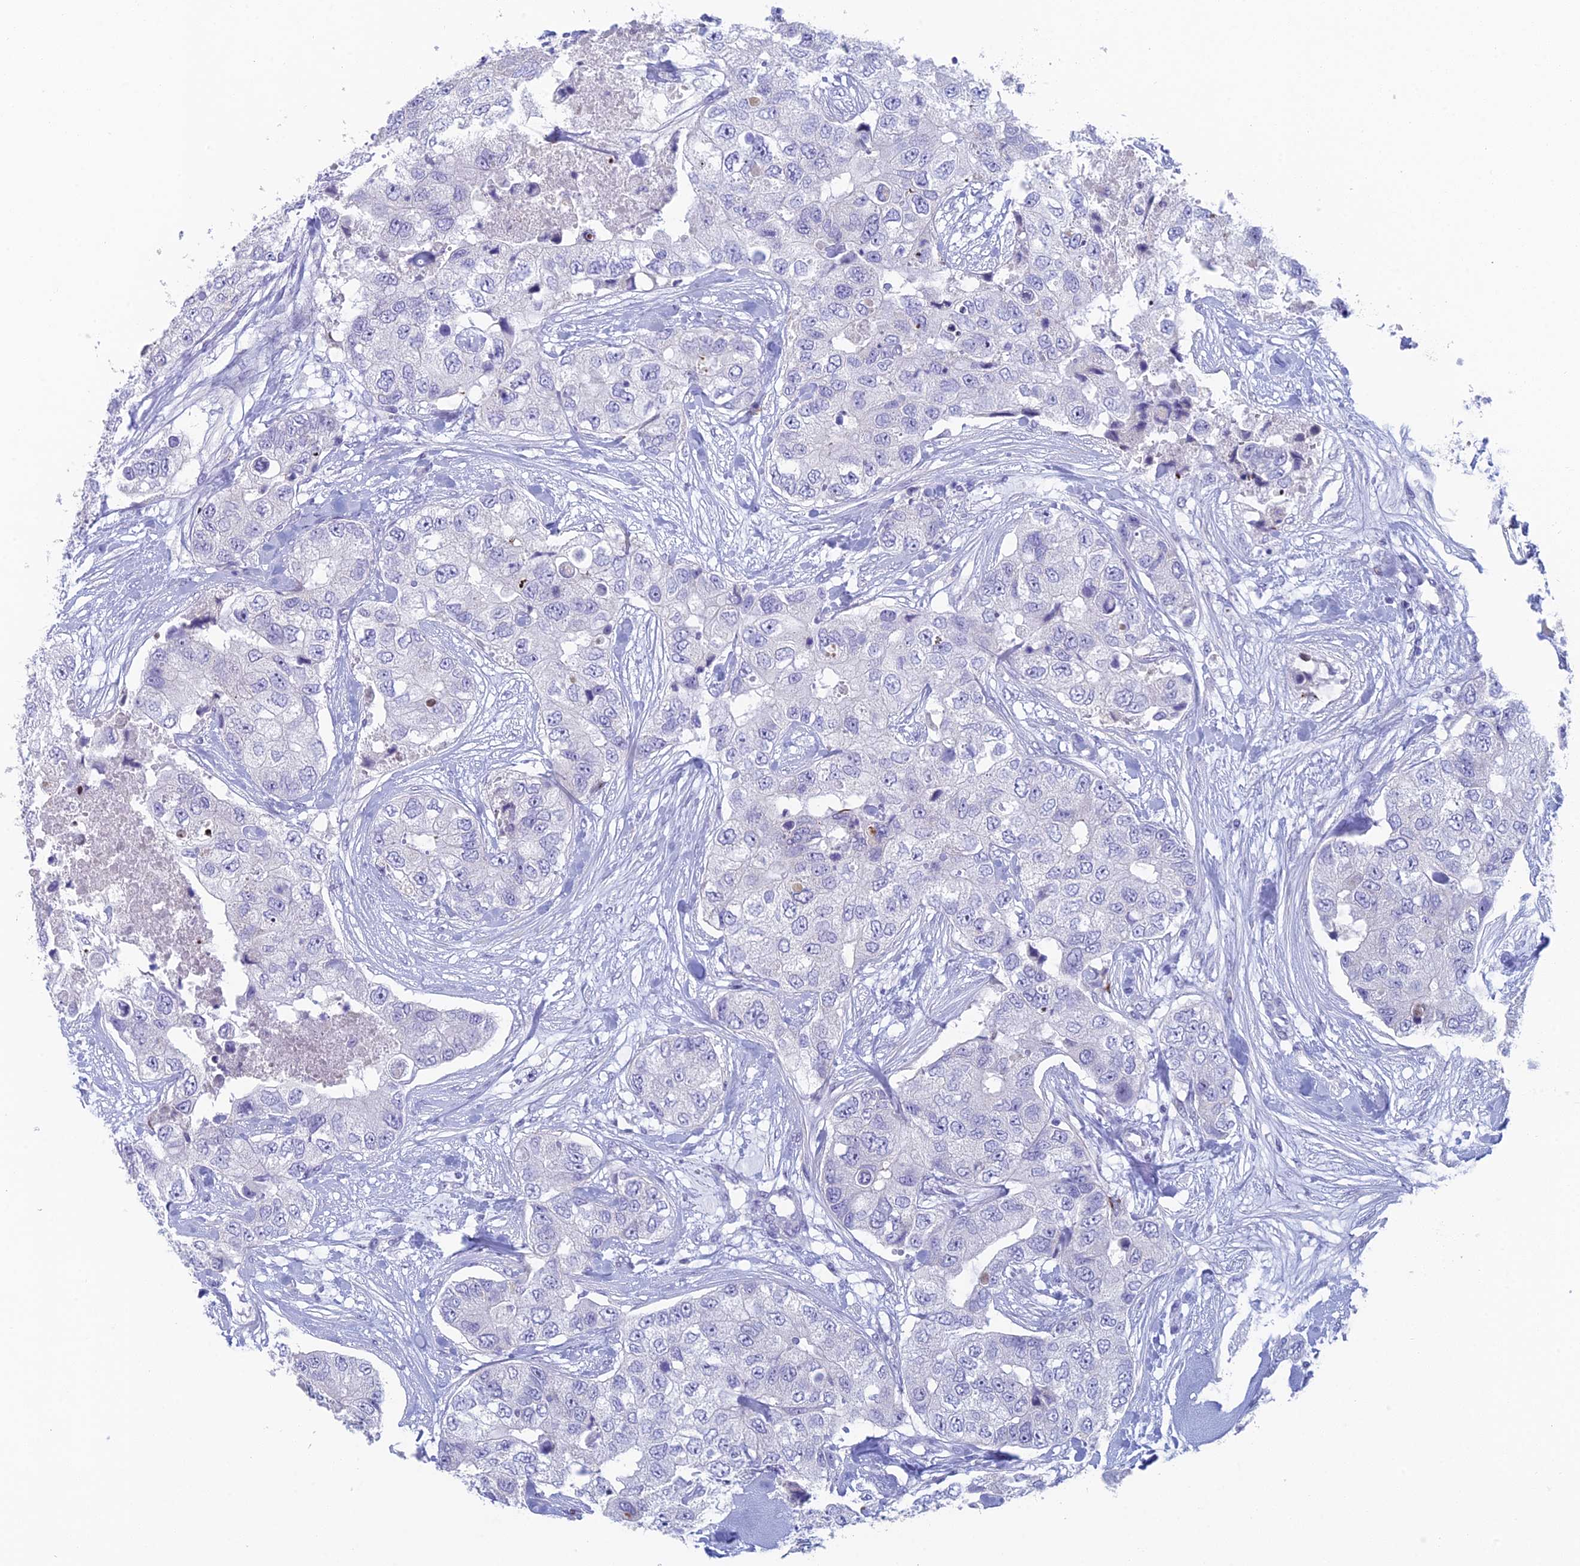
{"staining": {"intensity": "negative", "quantity": "none", "location": "none"}, "tissue": "breast cancer", "cell_type": "Tumor cells", "image_type": "cancer", "snomed": [{"axis": "morphology", "description": "Duct carcinoma"}, {"axis": "topography", "description": "Breast"}], "caption": "Immunohistochemistry (IHC) micrograph of human infiltrating ductal carcinoma (breast) stained for a protein (brown), which reveals no staining in tumor cells.", "gene": "REXO5", "patient": {"sex": "female", "age": 62}}